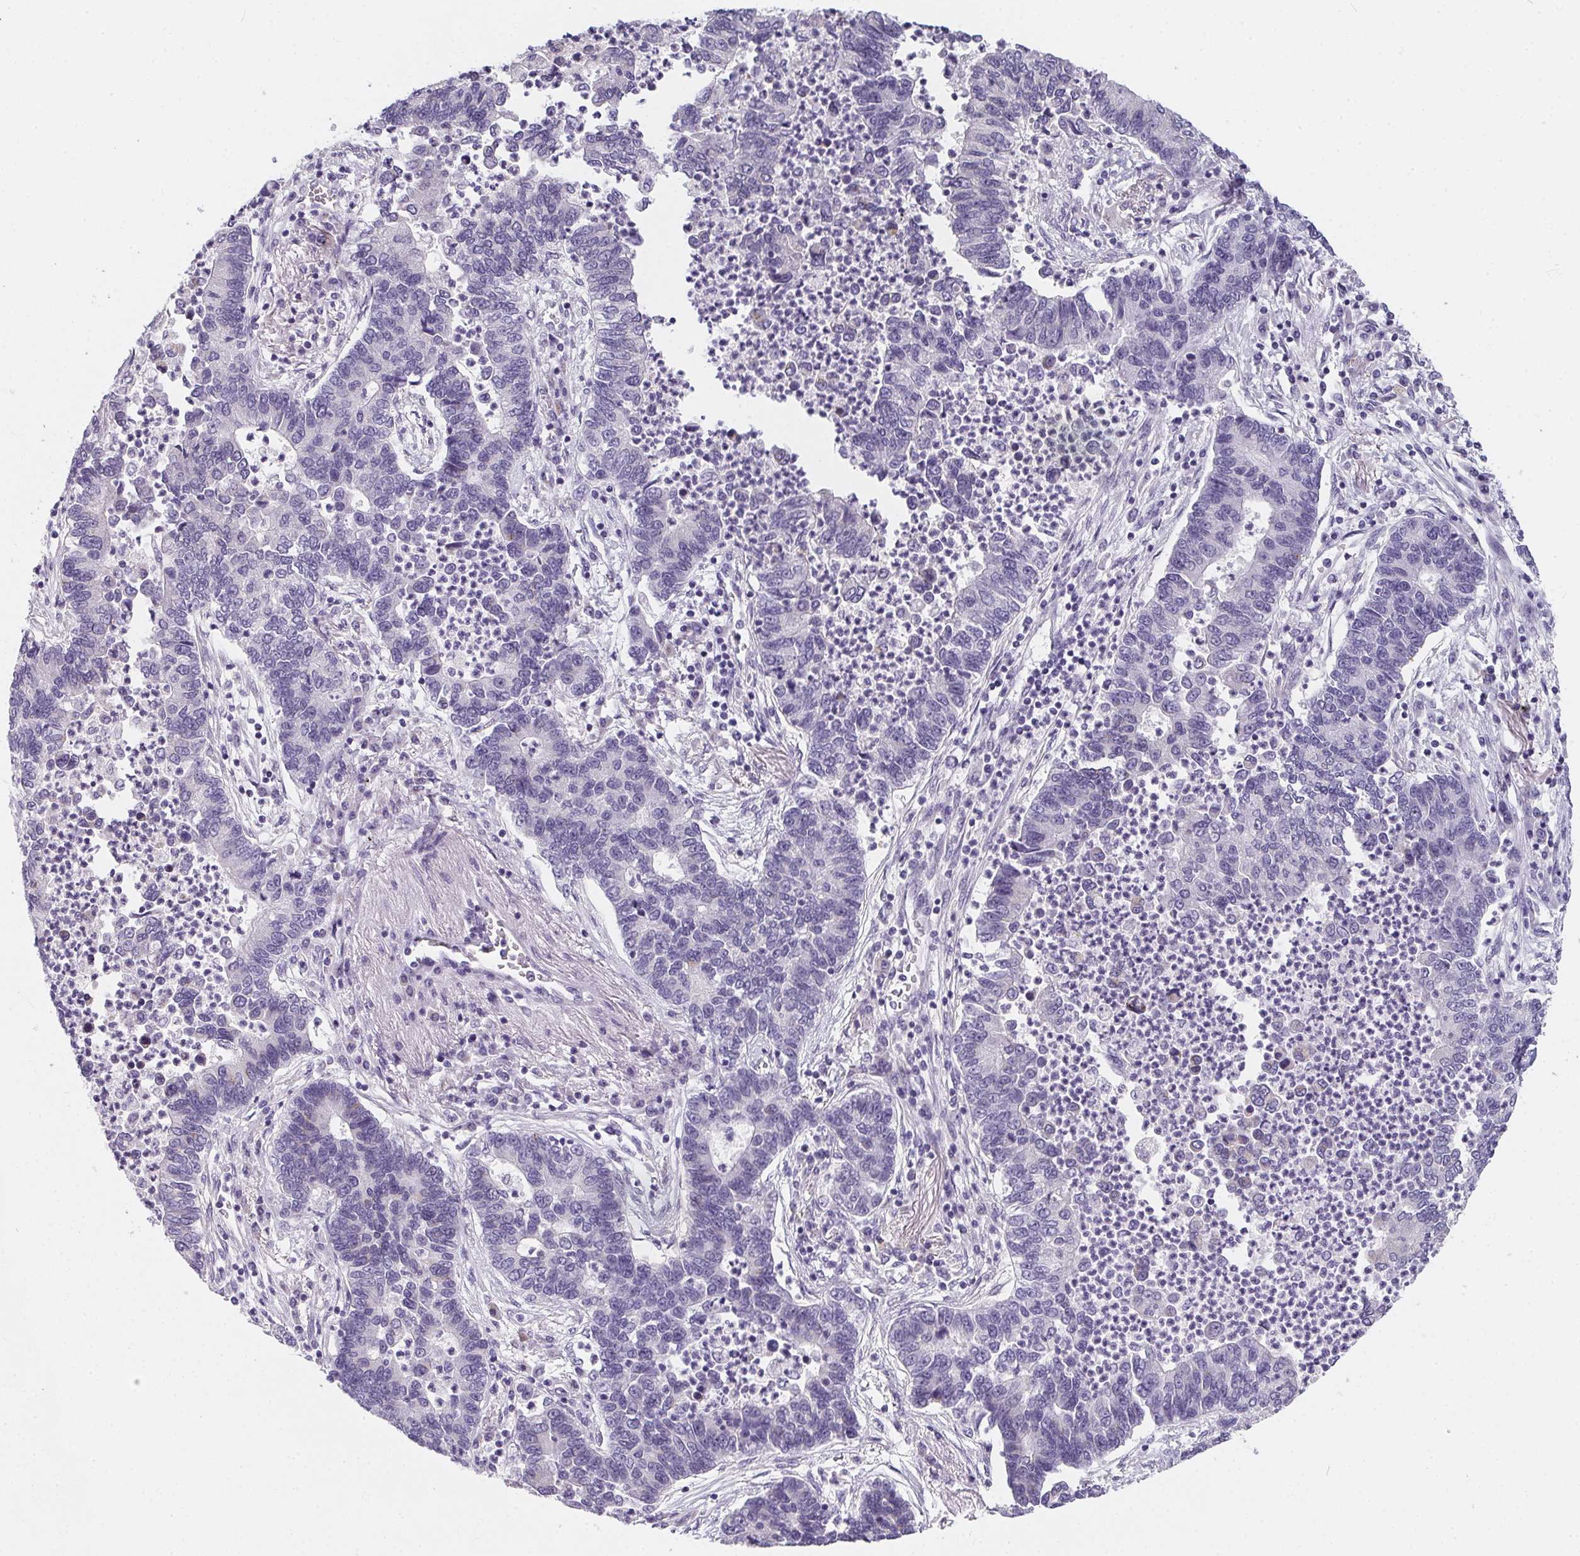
{"staining": {"intensity": "negative", "quantity": "none", "location": "none"}, "tissue": "lung cancer", "cell_type": "Tumor cells", "image_type": "cancer", "snomed": [{"axis": "morphology", "description": "Adenocarcinoma, NOS"}, {"axis": "topography", "description": "Lung"}], "caption": "This is an immunohistochemistry photomicrograph of lung adenocarcinoma. There is no staining in tumor cells.", "gene": "MAP1A", "patient": {"sex": "female", "age": 57}}